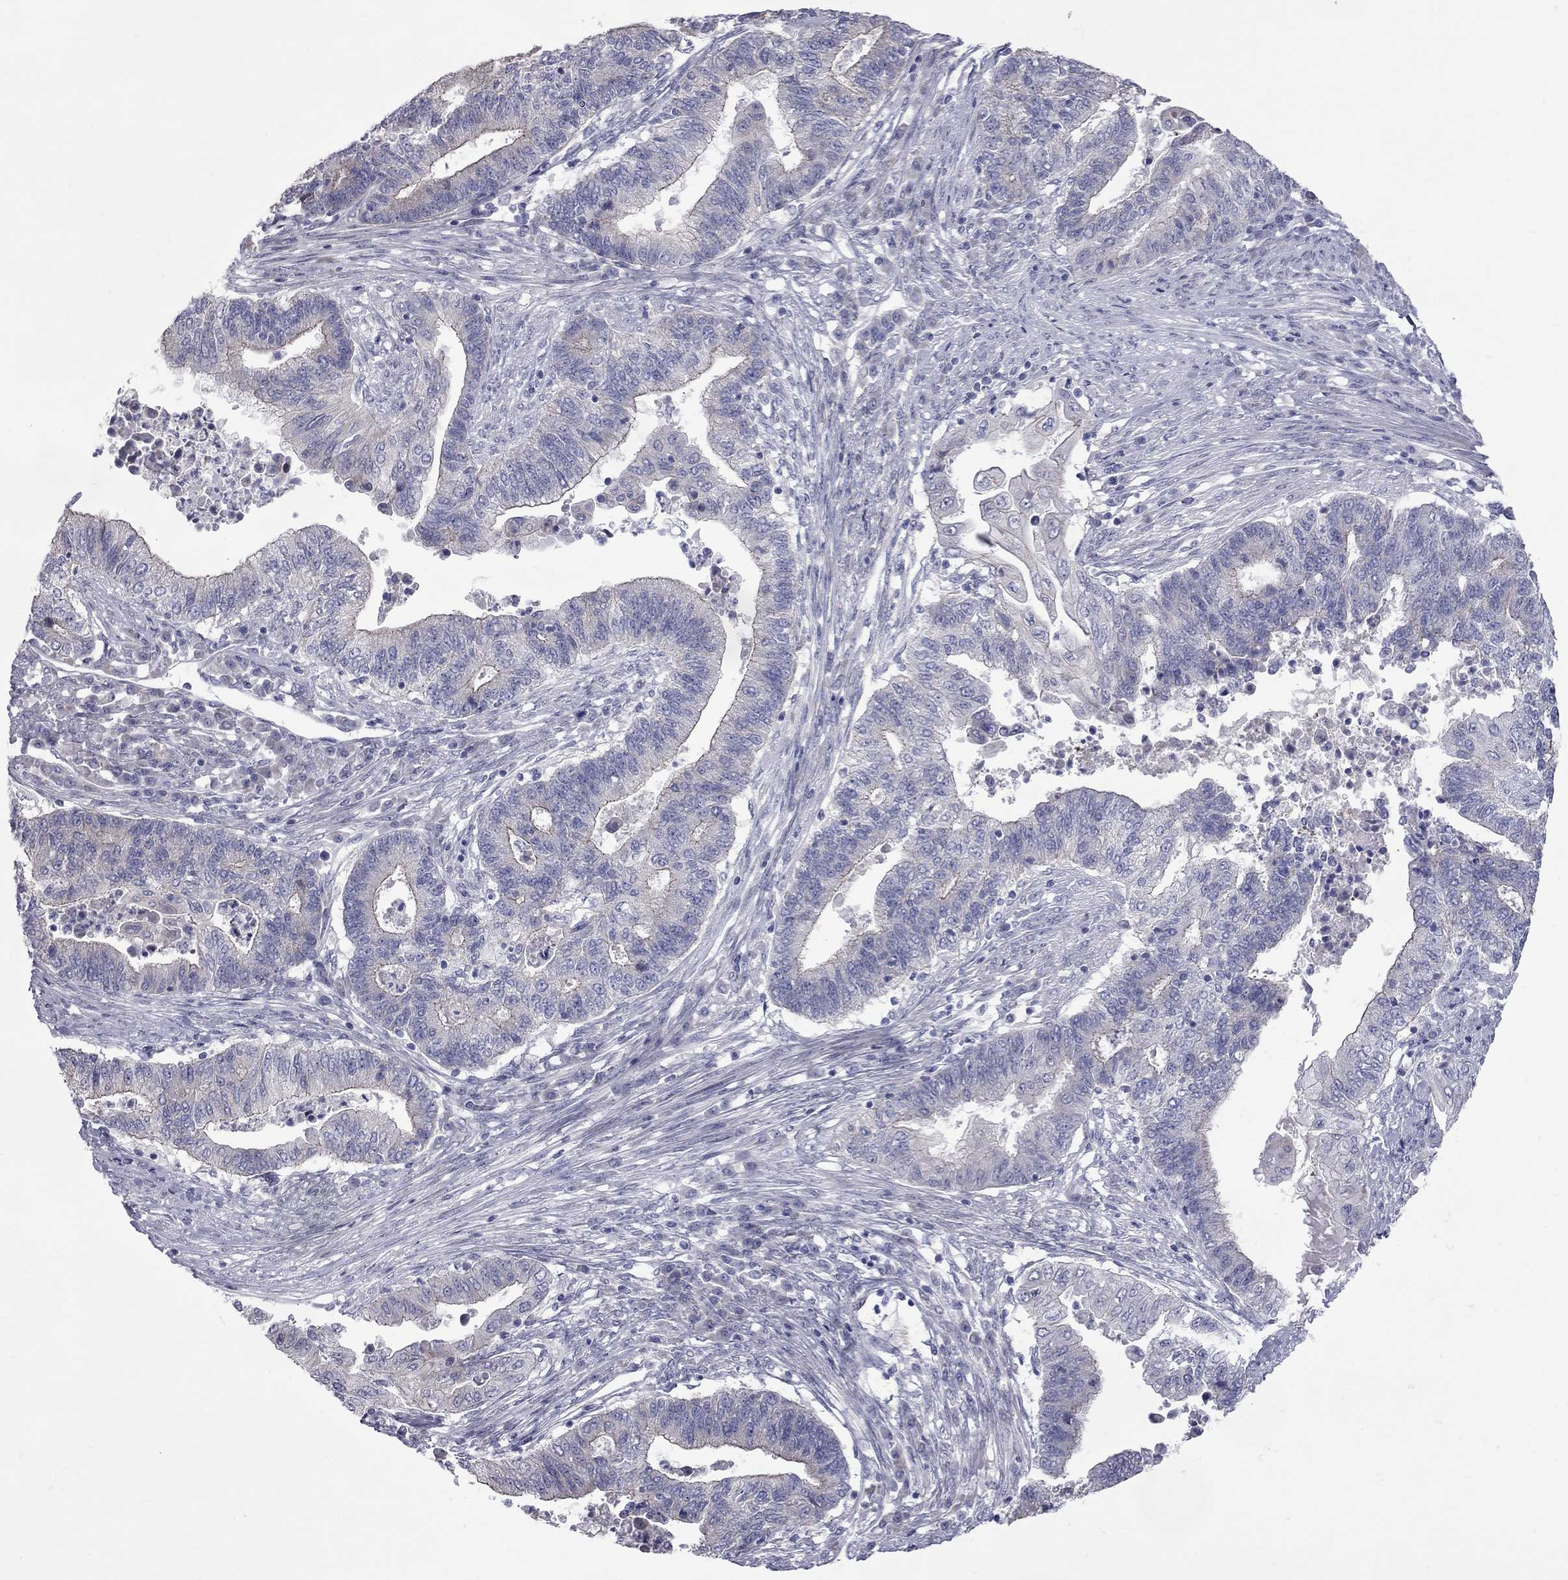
{"staining": {"intensity": "negative", "quantity": "none", "location": "none"}, "tissue": "endometrial cancer", "cell_type": "Tumor cells", "image_type": "cancer", "snomed": [{"axis": "morphology", "description": "Adenocarcinoma, NOS"}, {"axis": "topography", "description": "Uterus"}, {"axis": "topography", "description": "Endometrium"}], "caption": "This is an immunohistochemistry (IHC) photomicrograph of endometrial adenocarcinoma. There is no positivity in tumor cells.", "gene": "NRARP", "patient": {"sex": "female", "age": 54}}